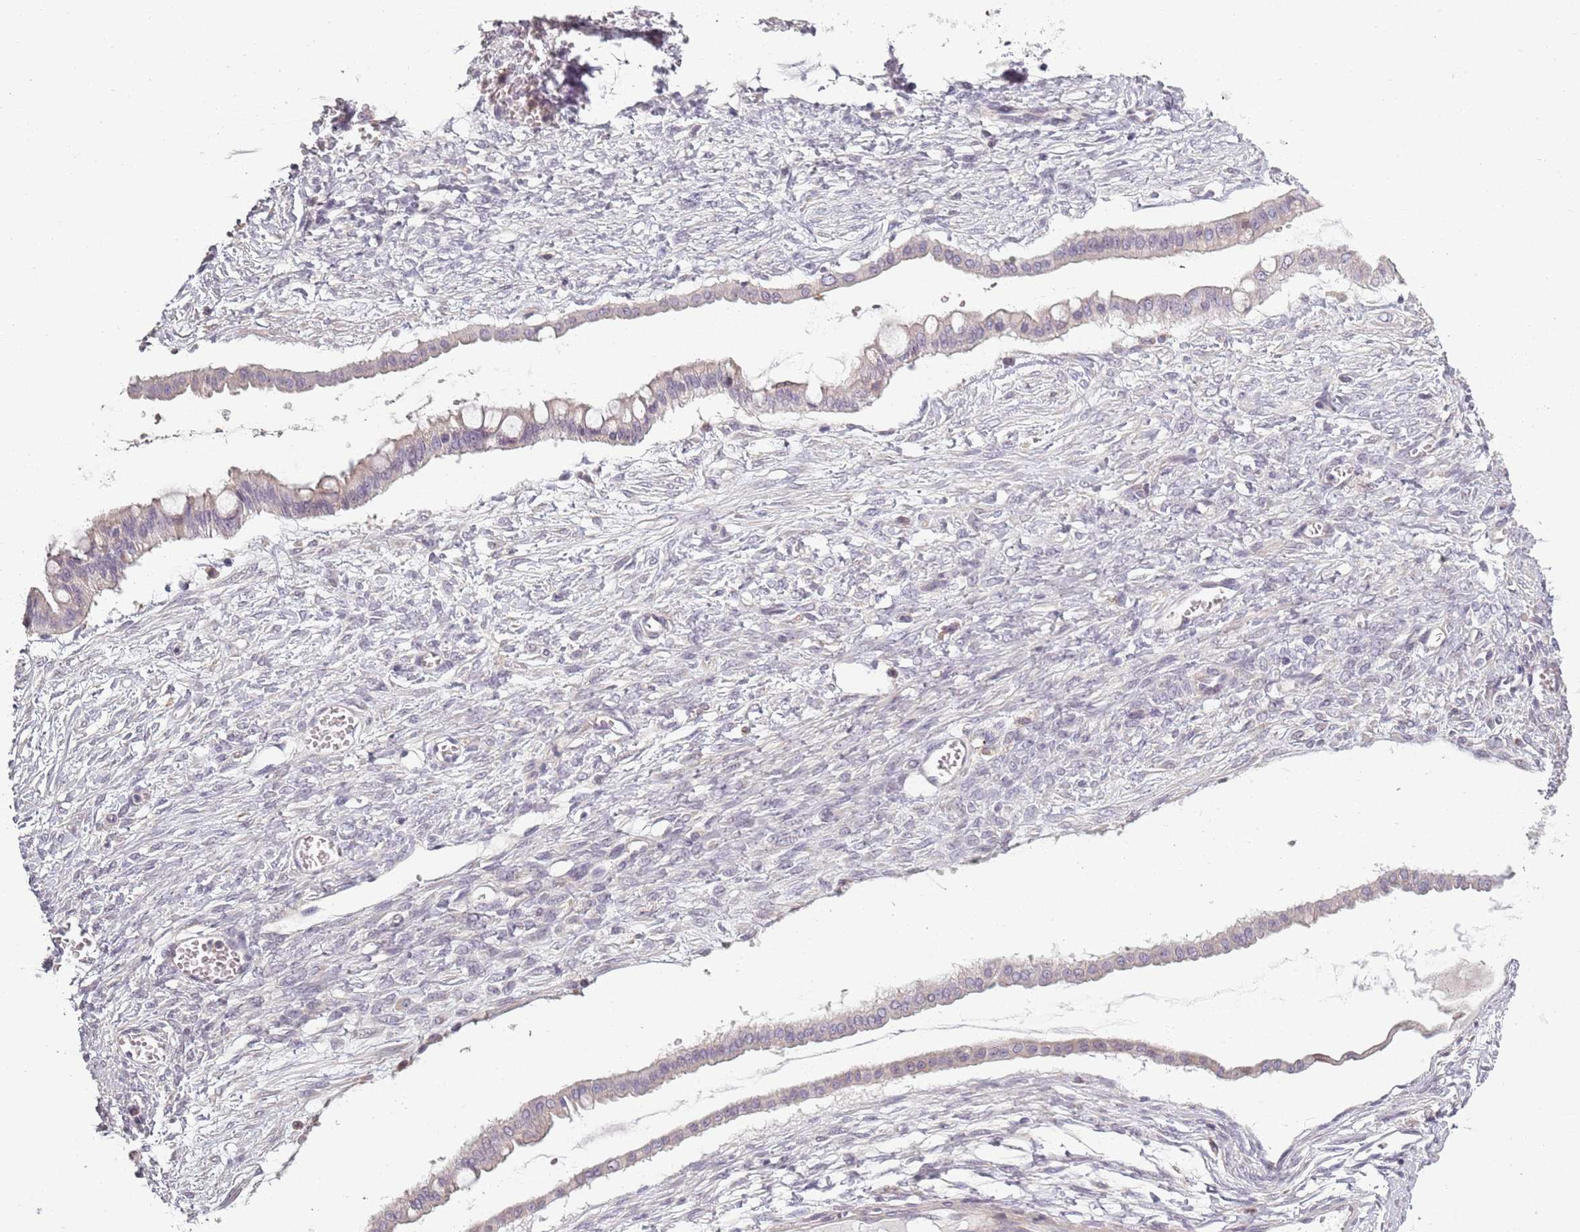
{"staining": {"intensity": "negative", "quantity": "none", "location": "none"}, "tissue": "ovarian cancer", "cell_type": "Tumor cells", "image_type": "cancer", "snomed": [{"axis": "morphology", "description": "Cystadenocarcinoma, mucinous, NOS"}, {"axis": "topography", "description": "Ovary"}], "caption": "IHC of human ovarian cancer shows no expression in tumor cells.", "gene": "CC2D2B", "patient": {"sex": "female", "age": 73}}